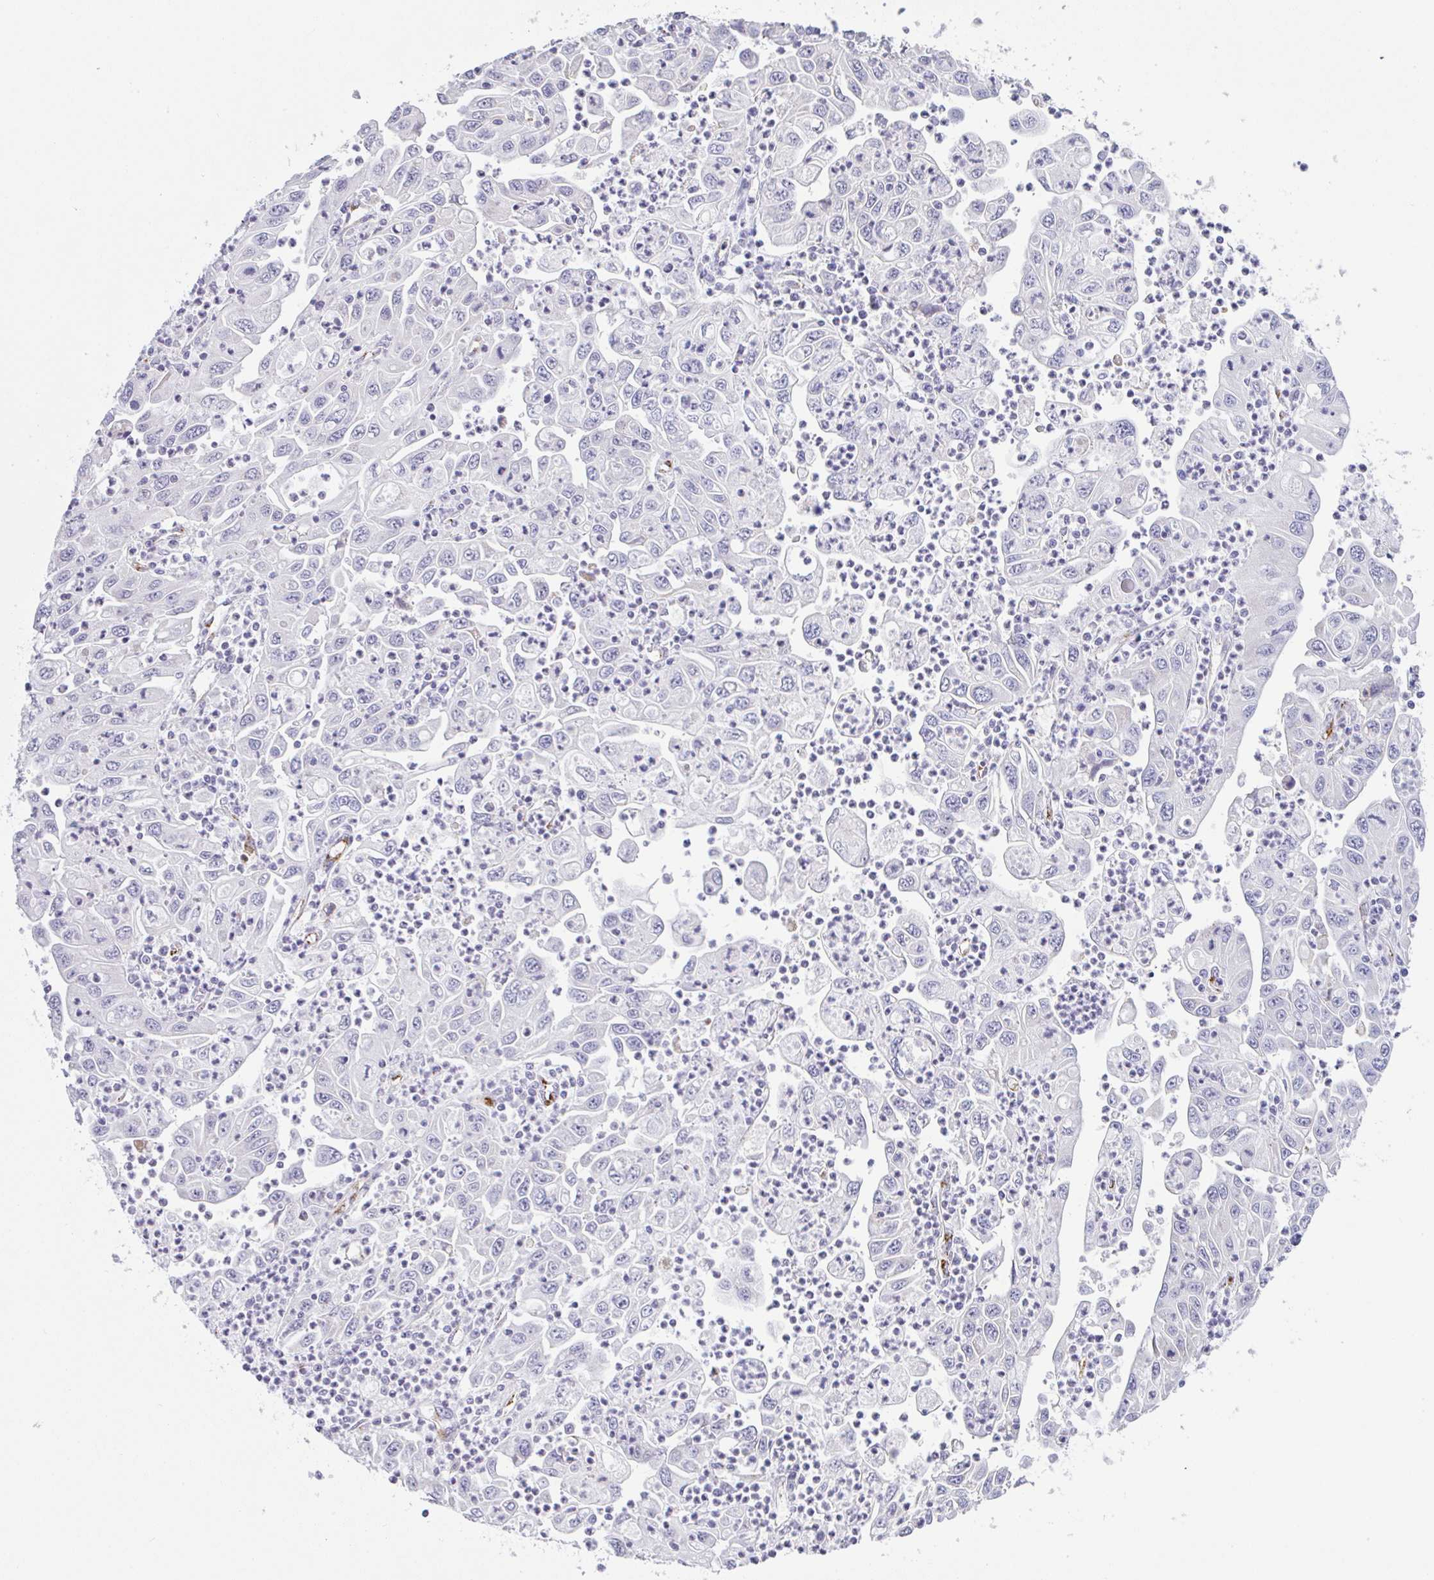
{"staining": {"intensity": "negative", "quantity": "none", "location": "none"}, "tissue": "endometrial cancer", "cell_type": "Tumor cells", "image_type": "cancer", "snomed": [{"axis": "morphology", "description": "Adenocarcinoma, NOS"}, {"axis": "topography", "description": "Uterus"}], "caption": "Immunohistochemical staining of human adenocarcinoma (endometrial) shows no significant staining in tumor cells.", "gene": "PLCD4", "patient": {"sex": "female", "age": 62}}